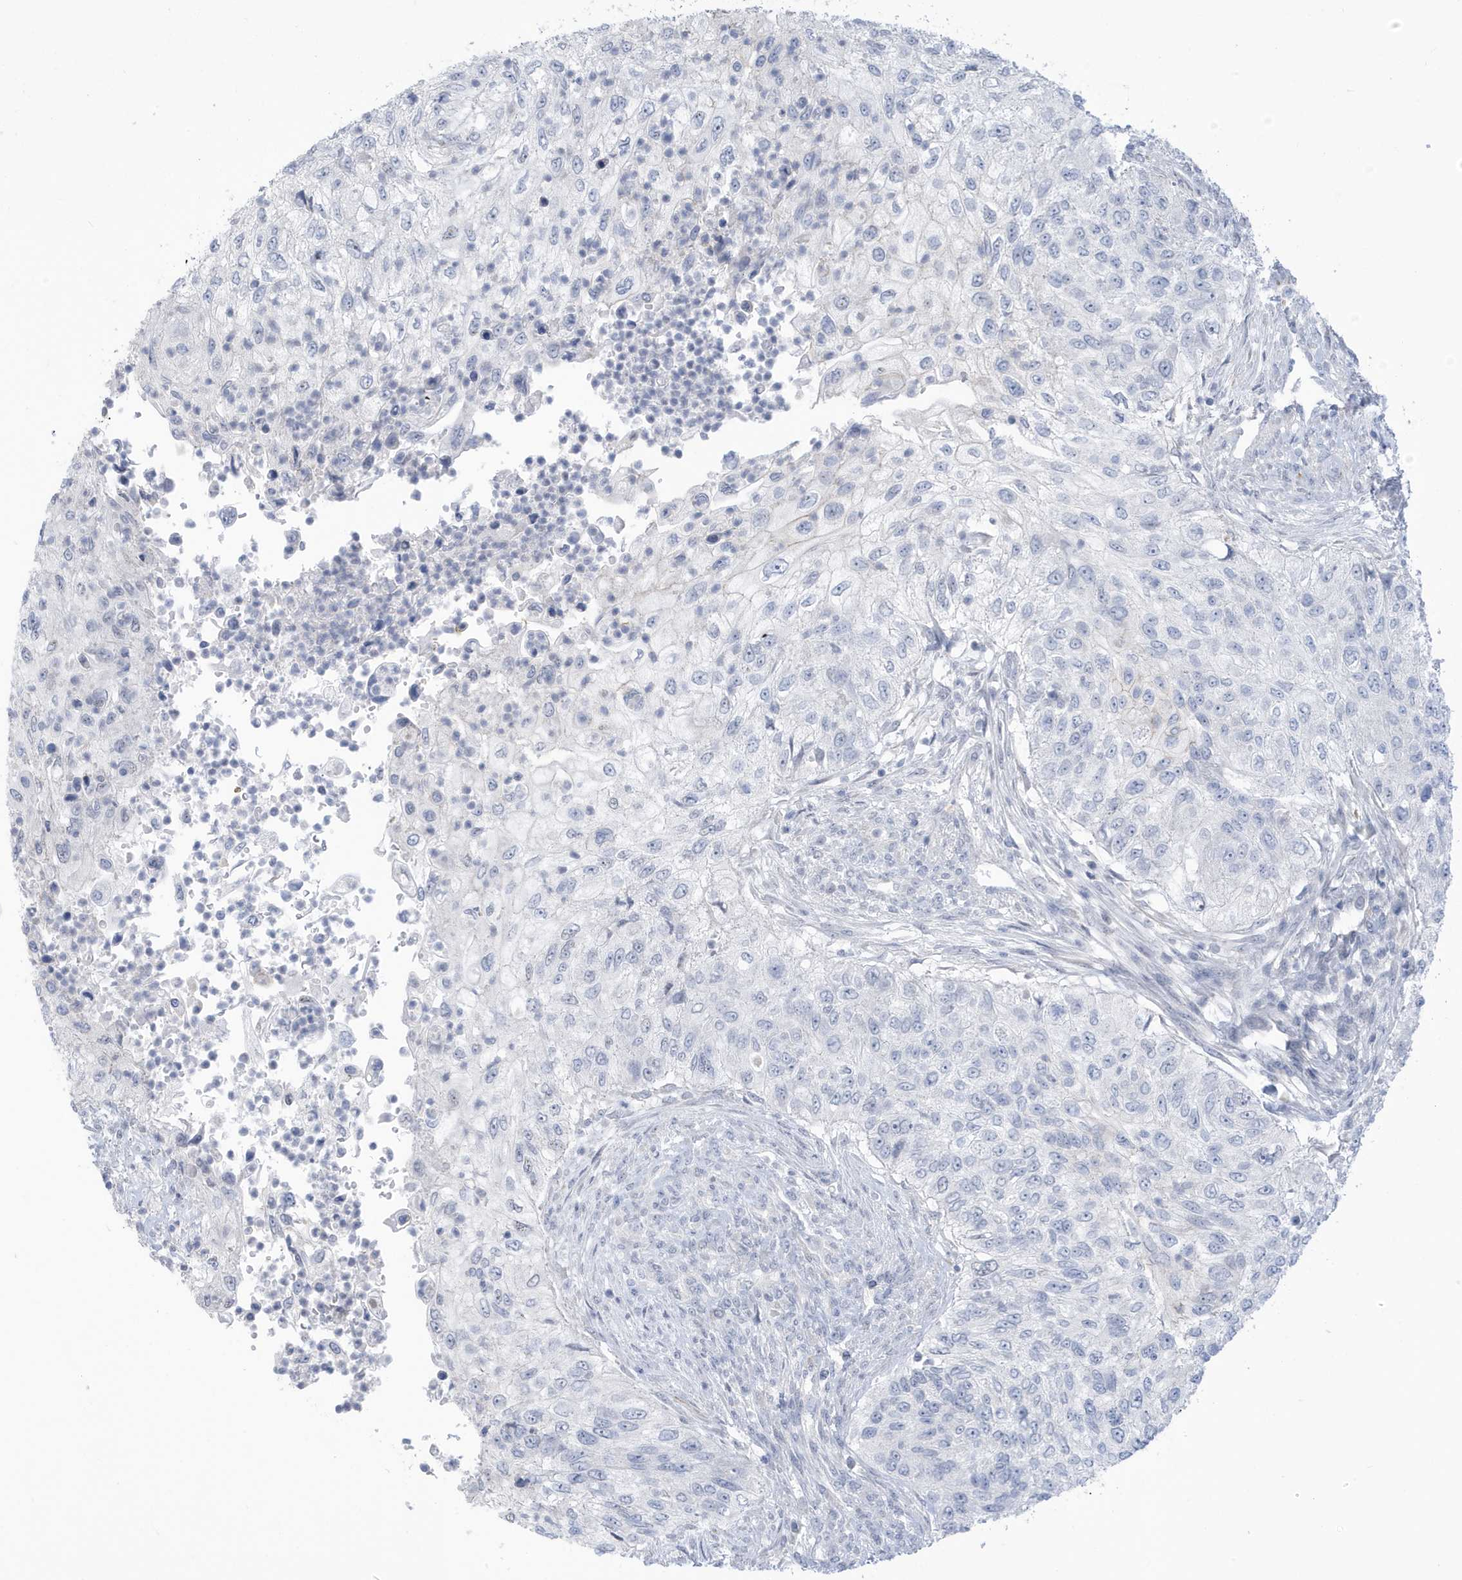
{"staining": {"intensity": "weak", "quantity": "<25%", "location": "cytoplasmic/membranous"}, "tissue": "urothelial cancer", "cell_type": "Tumor cells", "image_type": "cancer", "snomed": [{"axis": "morphology", "description": "Urothelial carcinoma, High grade"}, {"axis": "topography", "description": "Urinary bladder"}], "caption": "This is an immunohistochemistry micrograph of urothelial cancer. There is no expression in tumor cells.", "gene": "PERM1", "patient": {"sex": "female", "age": 60}}